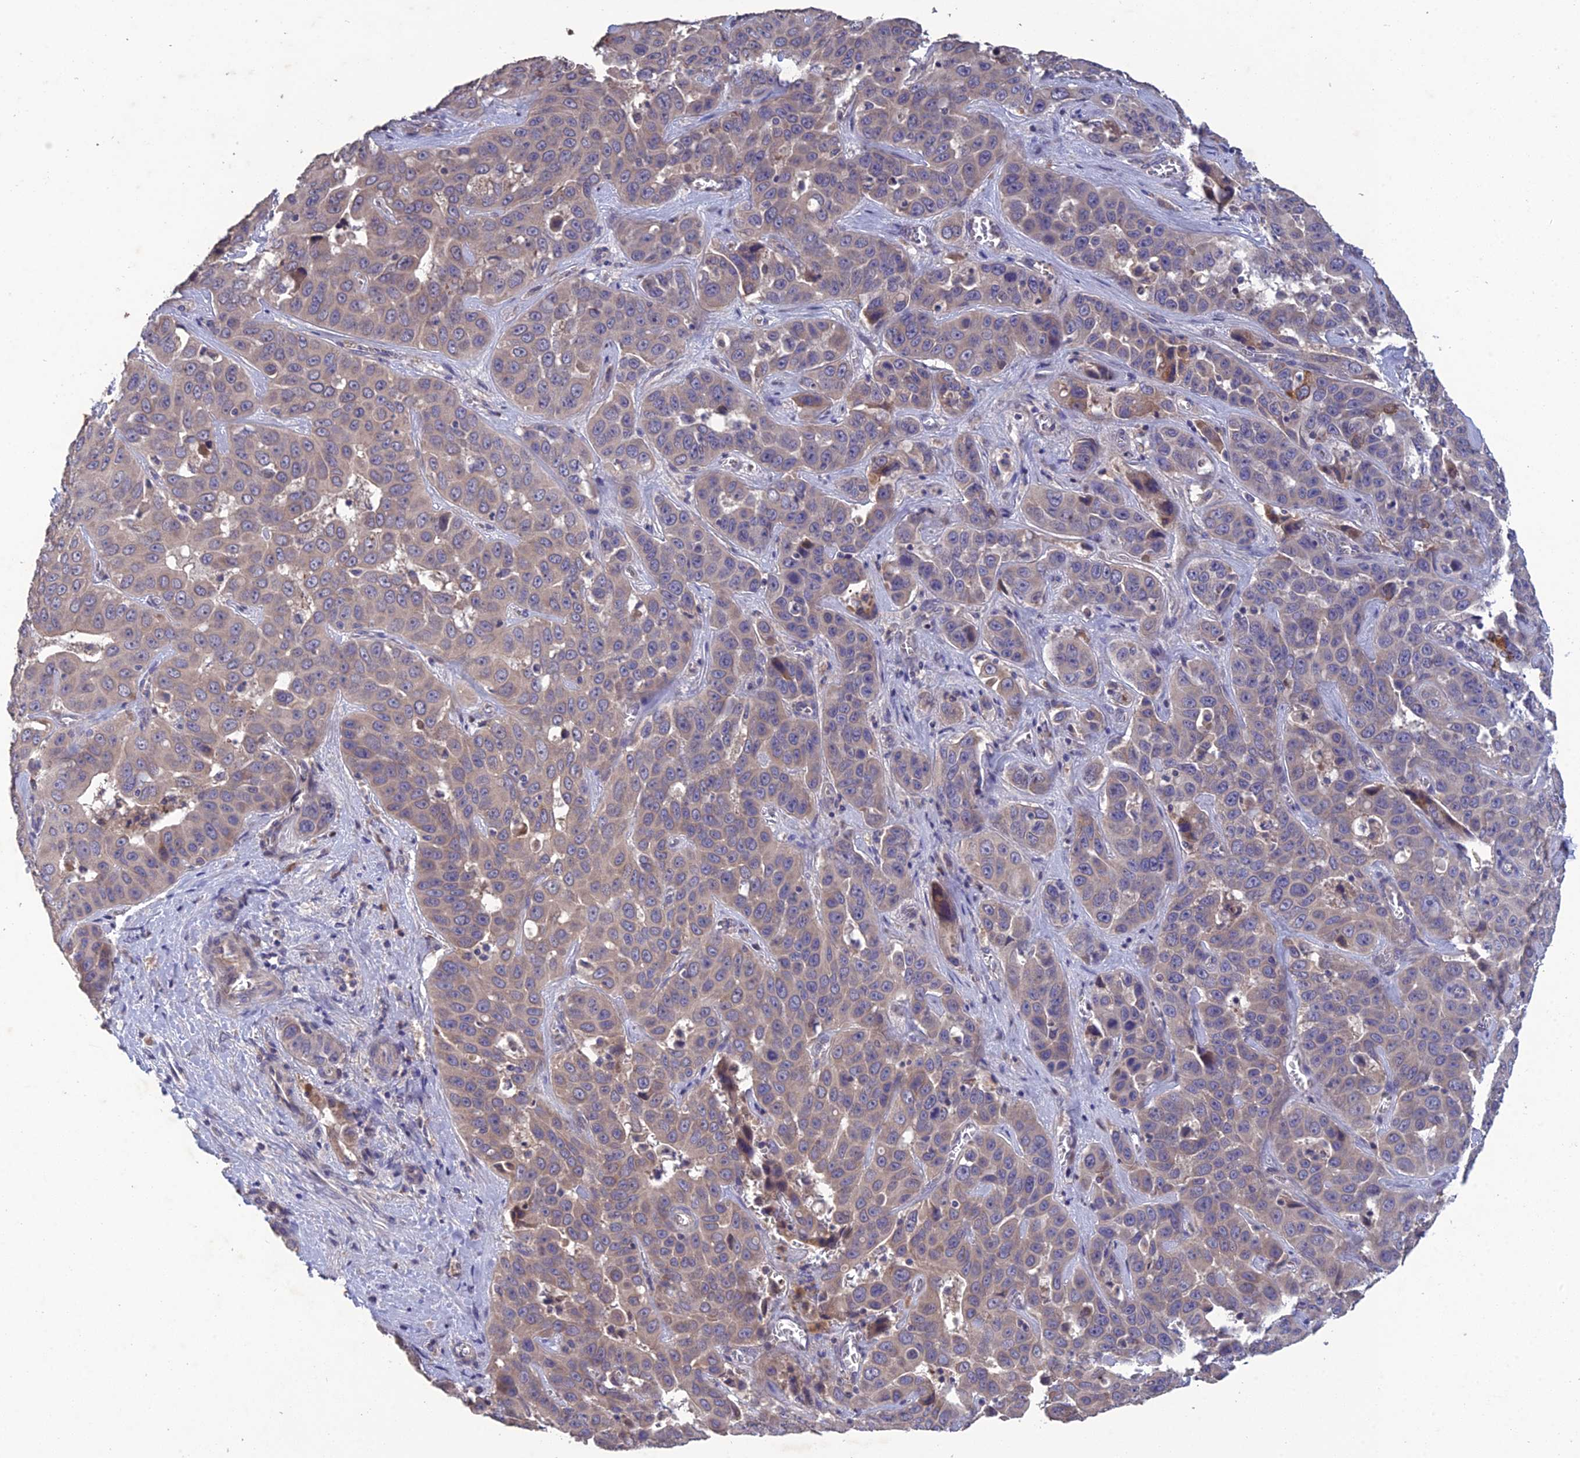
{"staining": {"intensity": "negative", "quantity": "none", "location": "none"}, "tissue": "liver cancer", "cell_type": "Tumor cells", "image_type": "cancer", "snomed": [{"axis": "morphology", "description": "Cholangiocarcinoma"}, {"axis": "topography", "description": "Liver"}], "caption": "The image displays no staining of tumor cells in liver cancer (cholangiocarcinoma).", "gene": "SLC39A13", "patient": {"sex": "female", "age": 52}}